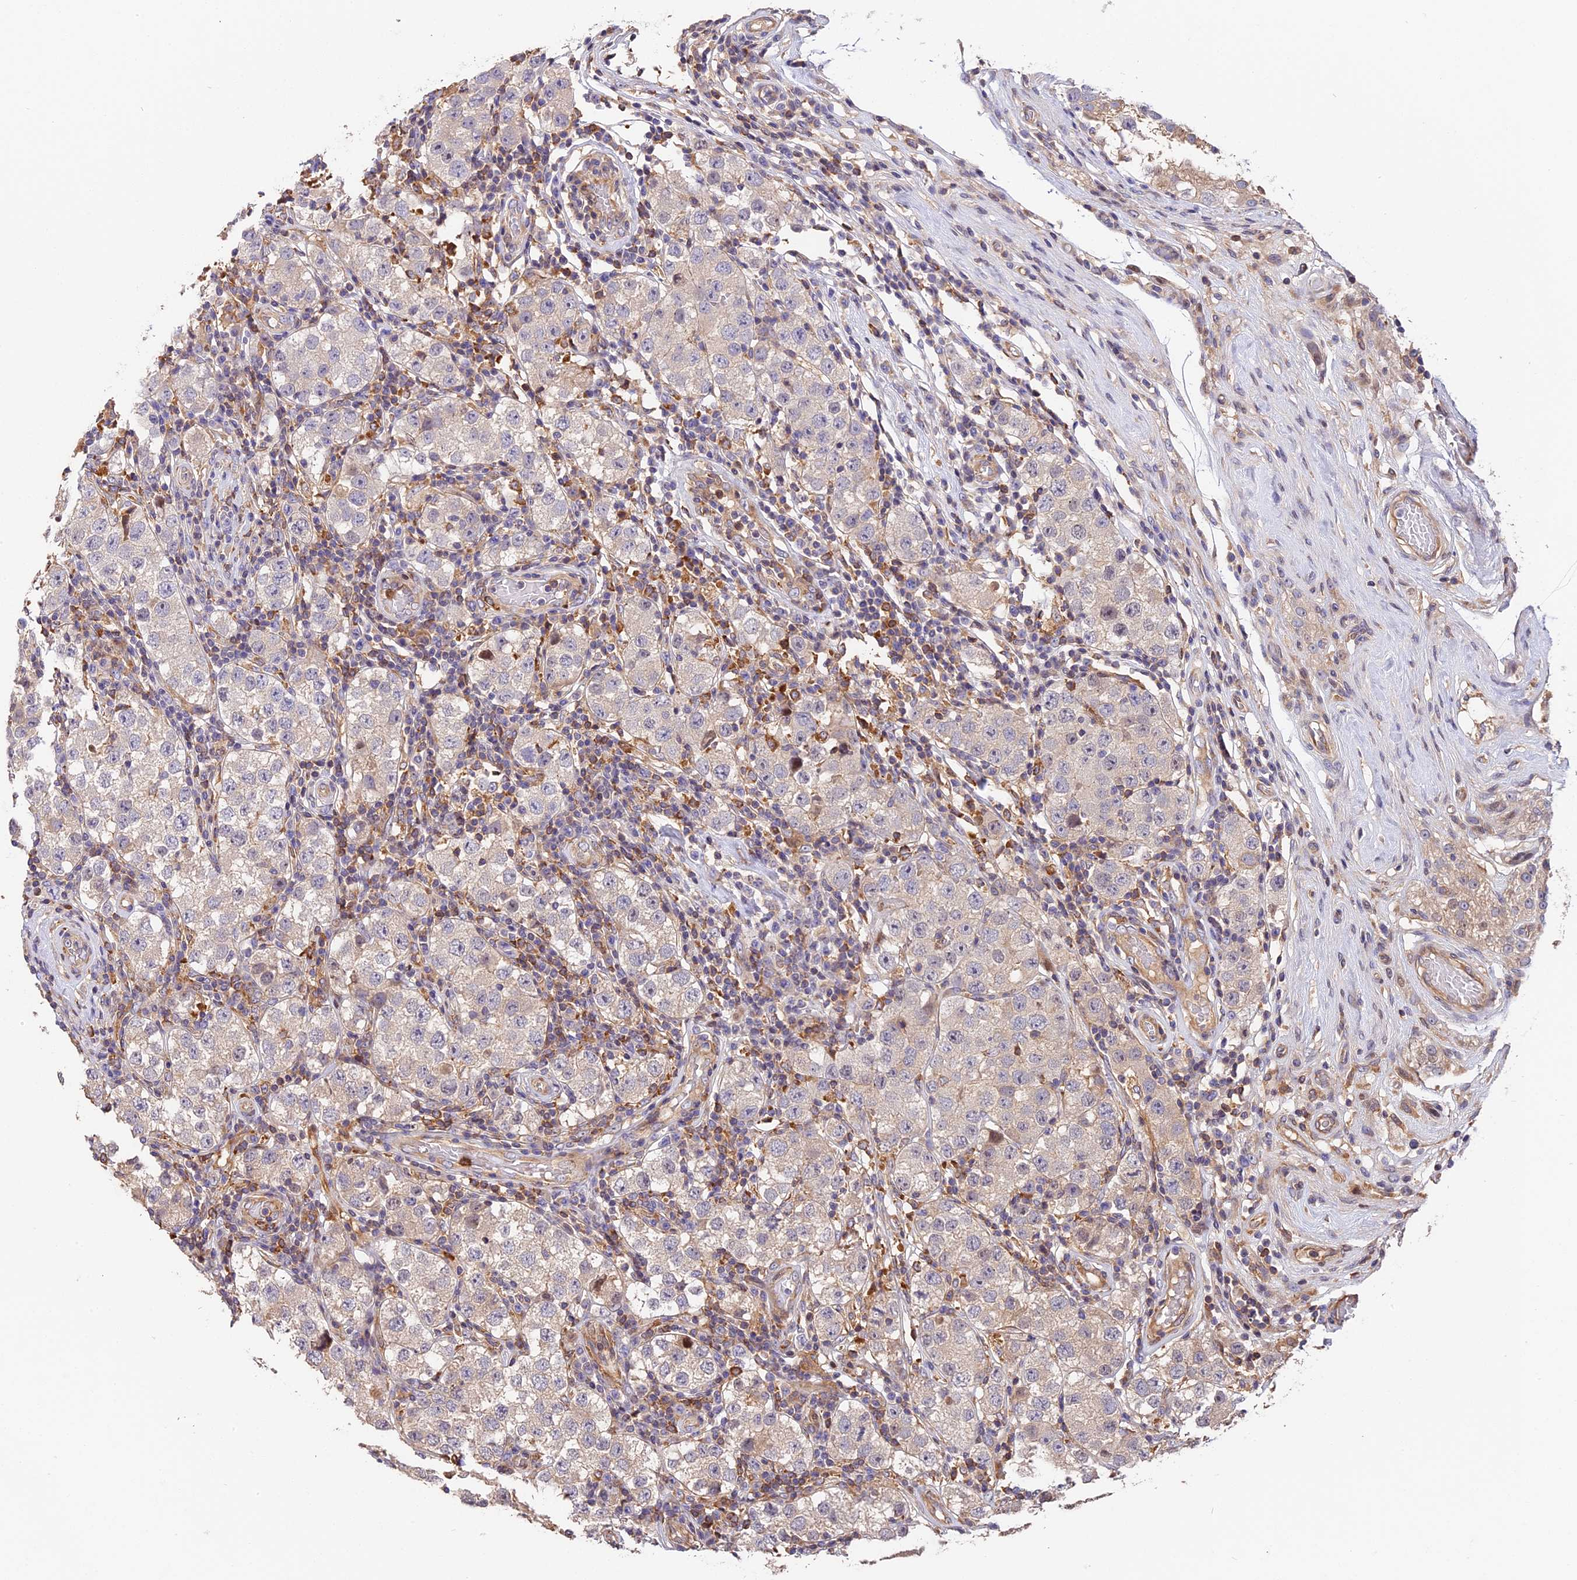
{"staining": {"intensity": "negative", "quantity": "none", "location": "none"}, "tissue": "testis cancer", "cell_type": "Tumor cells", "image_type": "cancer", "snomed": [{"axis": "morphology", "description": "Seminoma, NOS"}, {"axis": "topography", "description": "Testis"}], "caption": "High magnification brightfield microscopy of testis cancer stained with DAB (brown) and counterstained with hematoxylin (blue): tumor cells show no significant positivity.", "gene": "ARHGAP17", "patient": {"sex": "male", "age": 34}}